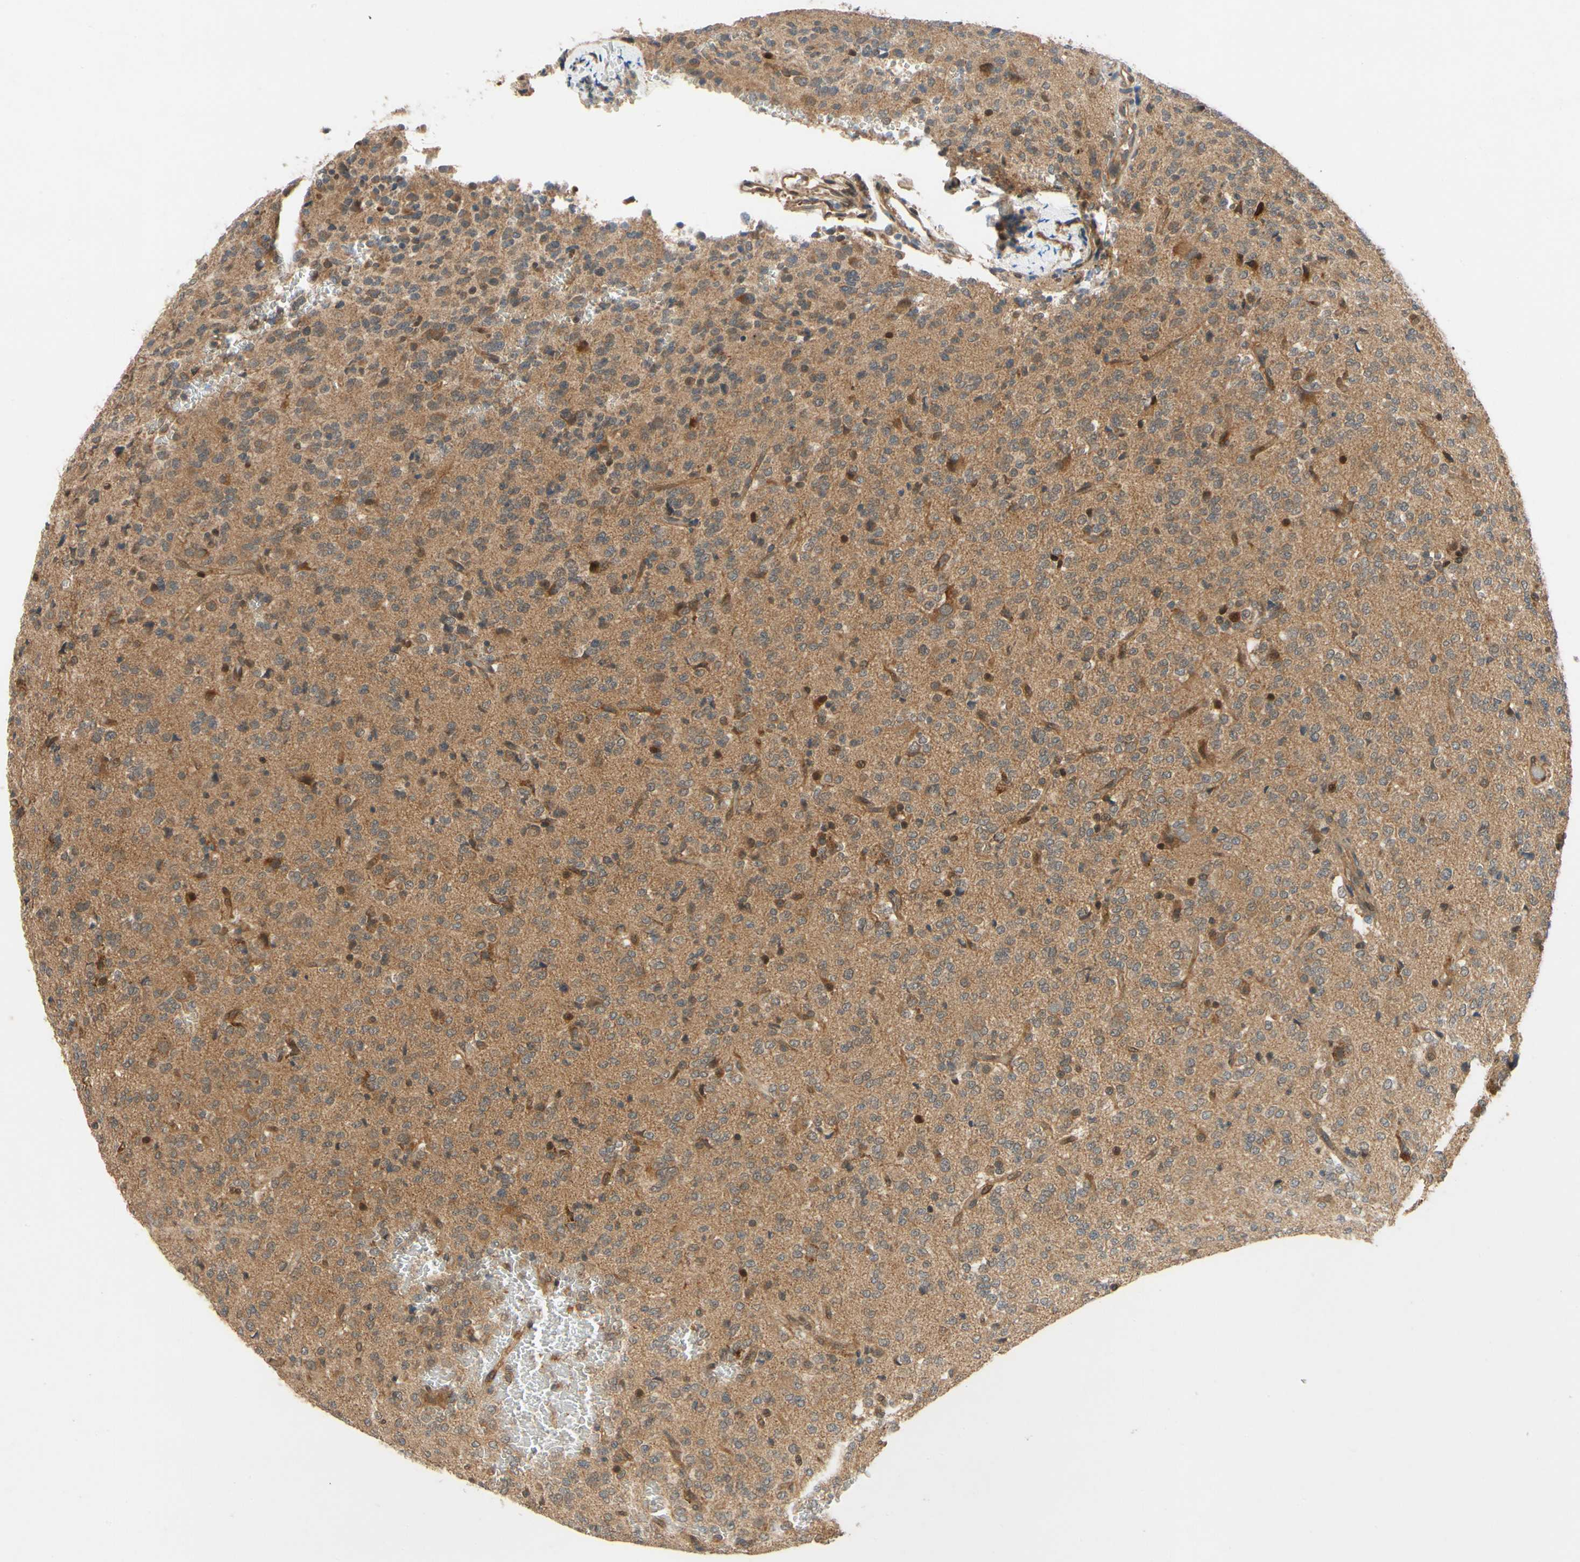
{"staining": {"intensity": "moderate", "quantity": ">75%", "location": "cytoplasmic/membranous"}, "tissue": "glioma", "cell_type": "Tumor cells", "image_type": "cancer", "snomed": [{"axis": "morphology", "description": "Glioma, malignant, Low grade"}, {"axis": "topography", "description": "Brain"}], "caption": "The micrograph reveals staining of malignant glioma (low-grade), revealing moderate cytoplasmic/membranous protein staining (brown color) within tumor cells.", "gene": "TDRP", "patient": {"sex": "male", "age": 38}}